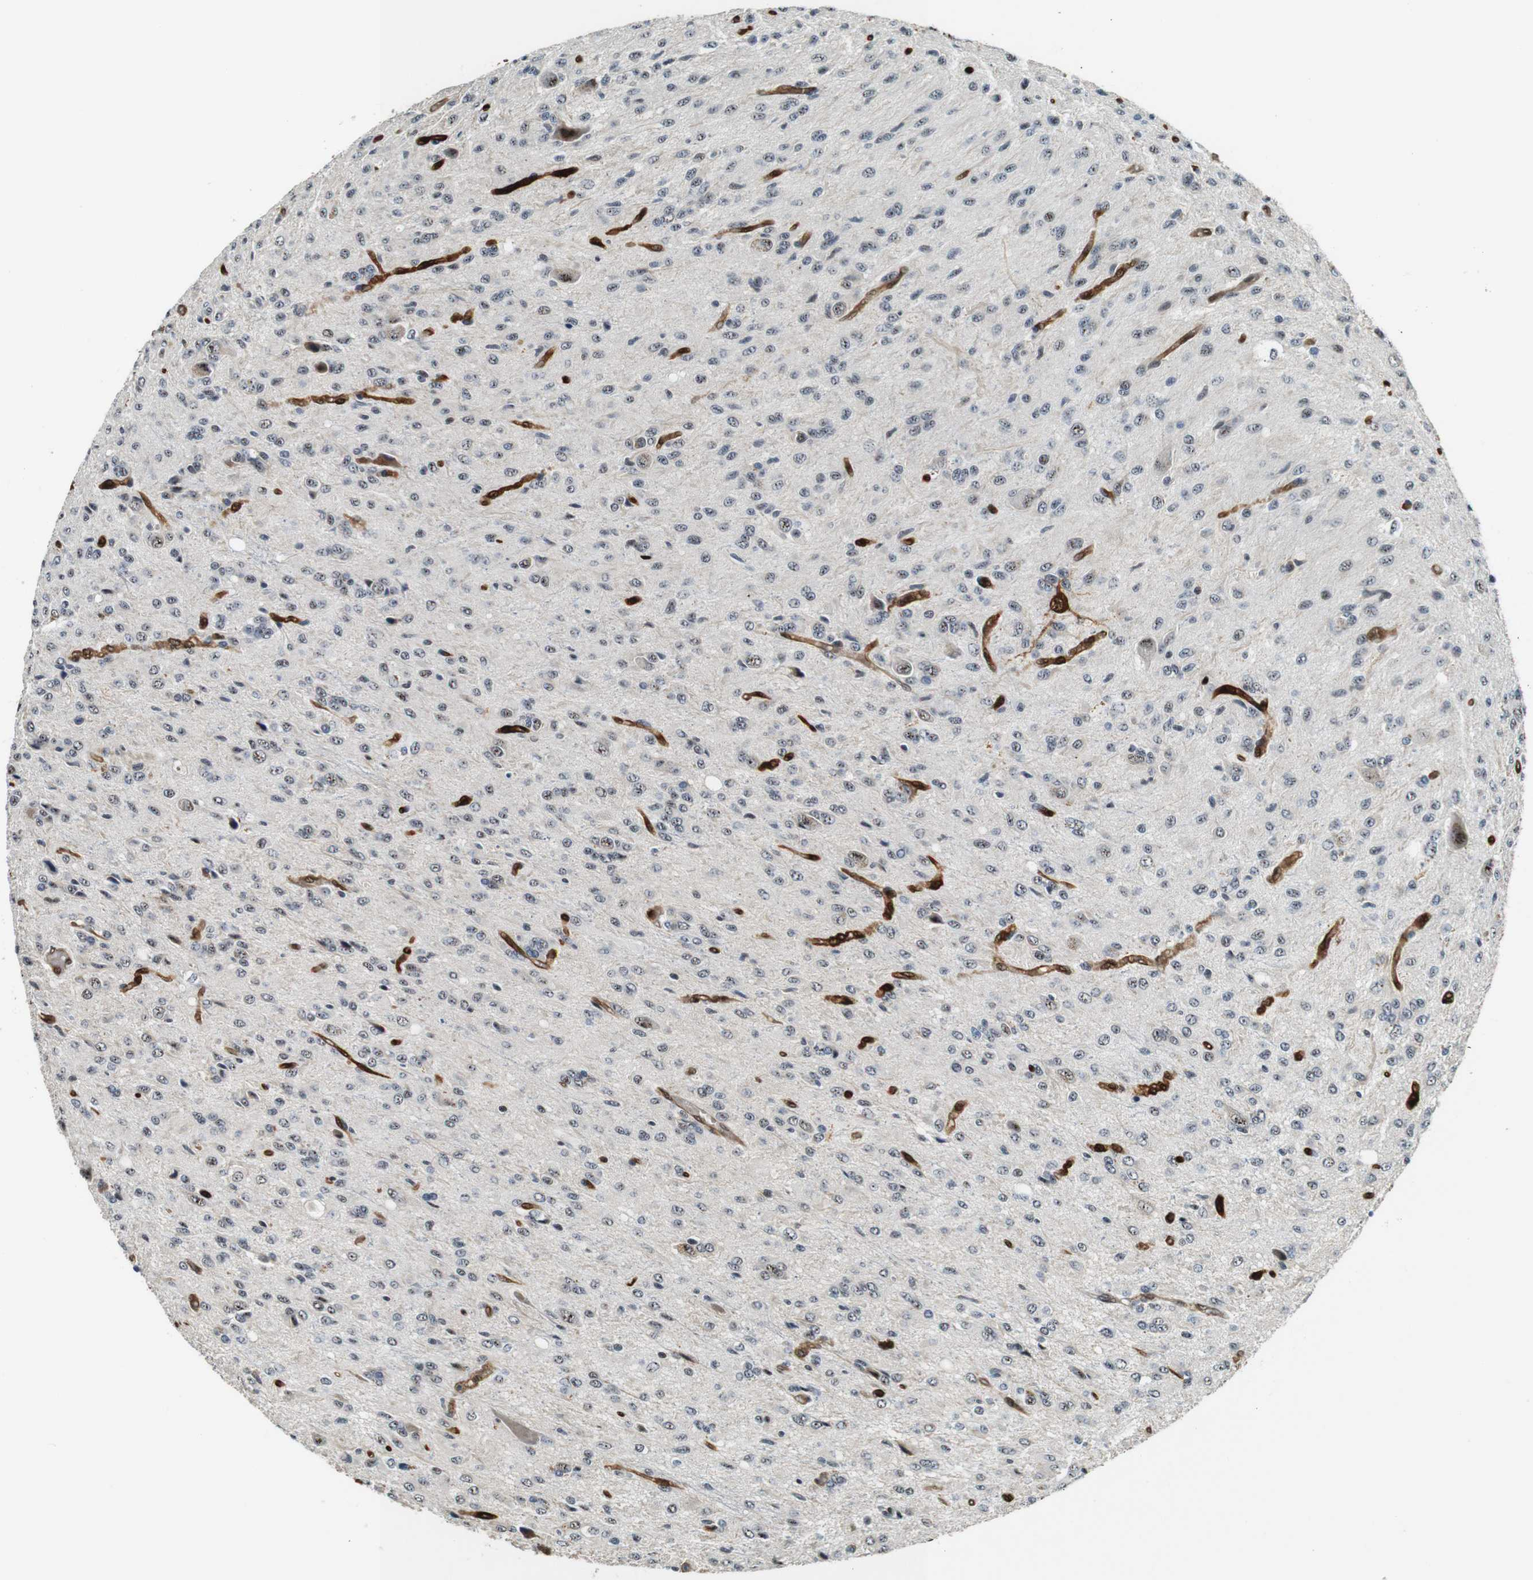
{"staining": {"intensity": "weak", "quantity": "<25%", "location": "nuclear"}, "tissue": "glioma", "cell_type": "Tumor cells", "image_type": "cancer", "snomed": [{"axis": "morphology", "description": "Glioma, malignant, High grade"}, {"axis": "topography", "description": "Brain"}], "caption": "An image of human malignant glioma (high-grade) is negative for staining in tumor cells. Brightfield microscopy of IHC stained with DAB (brown) and hematoxylin (blue), captured at high magnification.", "gene": "LXN", "patient": {"sex": "female", "age": 59}}